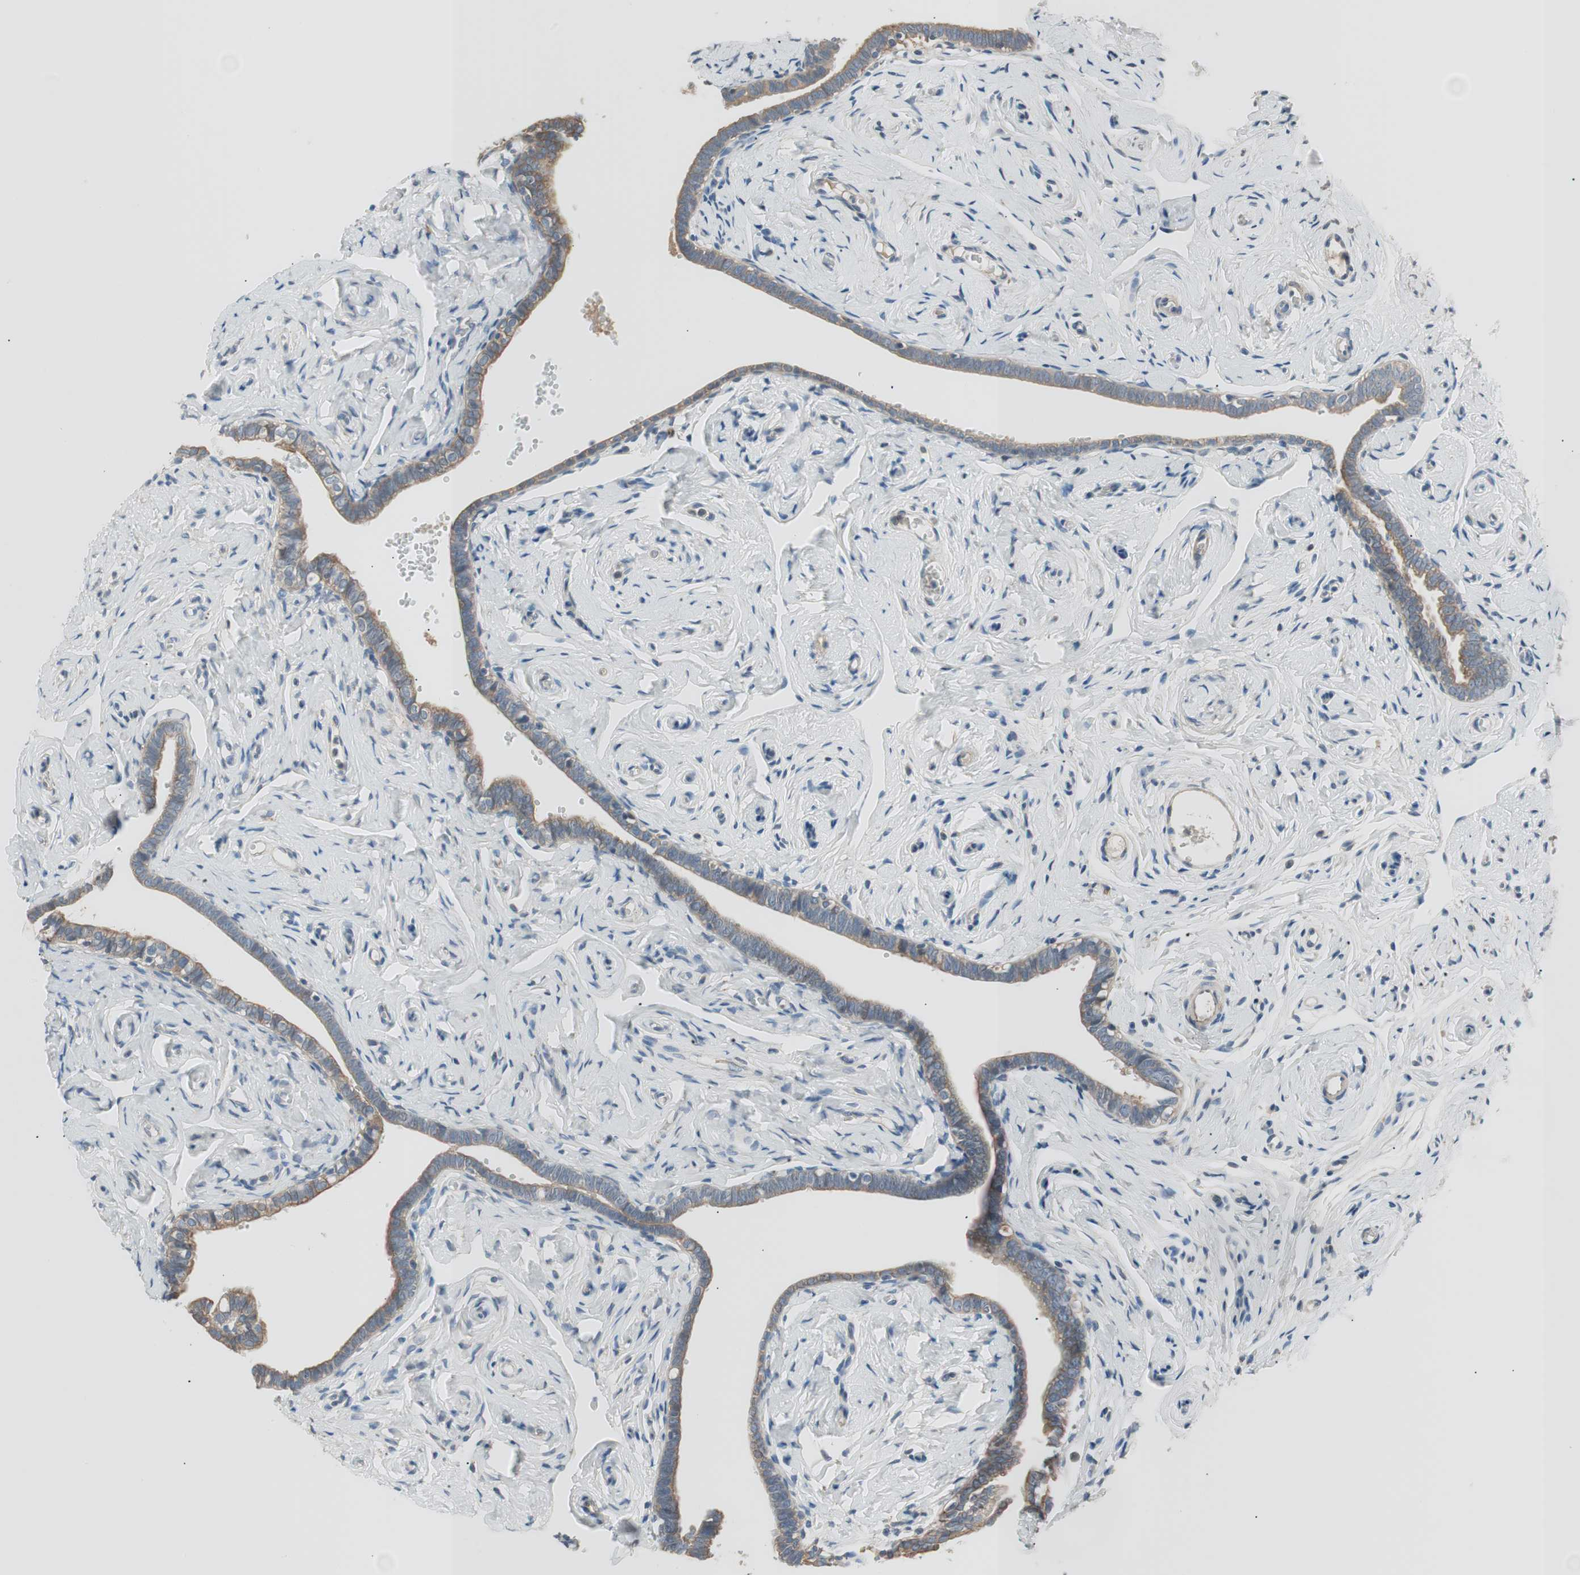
{"staining": {"intensity": "moderate", "quantity": ">75%", "location": "cytoplasmic/membranous"}, "tissue": "fallopian tube", "cell_type": "Glandular cells", "image_type": "normal", "snomed": [{"axis": "morphology", "description": "Normal tissue, NOS"}, {"axis": "topography", "description": "Fallopian tube"}], "caption": "Immunohistochemistry (IHC) photomicrograph of normal fallopian tube: human fallopian tube stained using IHC reveals medium levels of moderate protein expression localized specifically in the cytoplasmic/membranous of glandular cells, appearing as a cytoplasmic/membranous brown color.", "gene": "FADS2", "patient": {"sex": "female", "age": 71}}